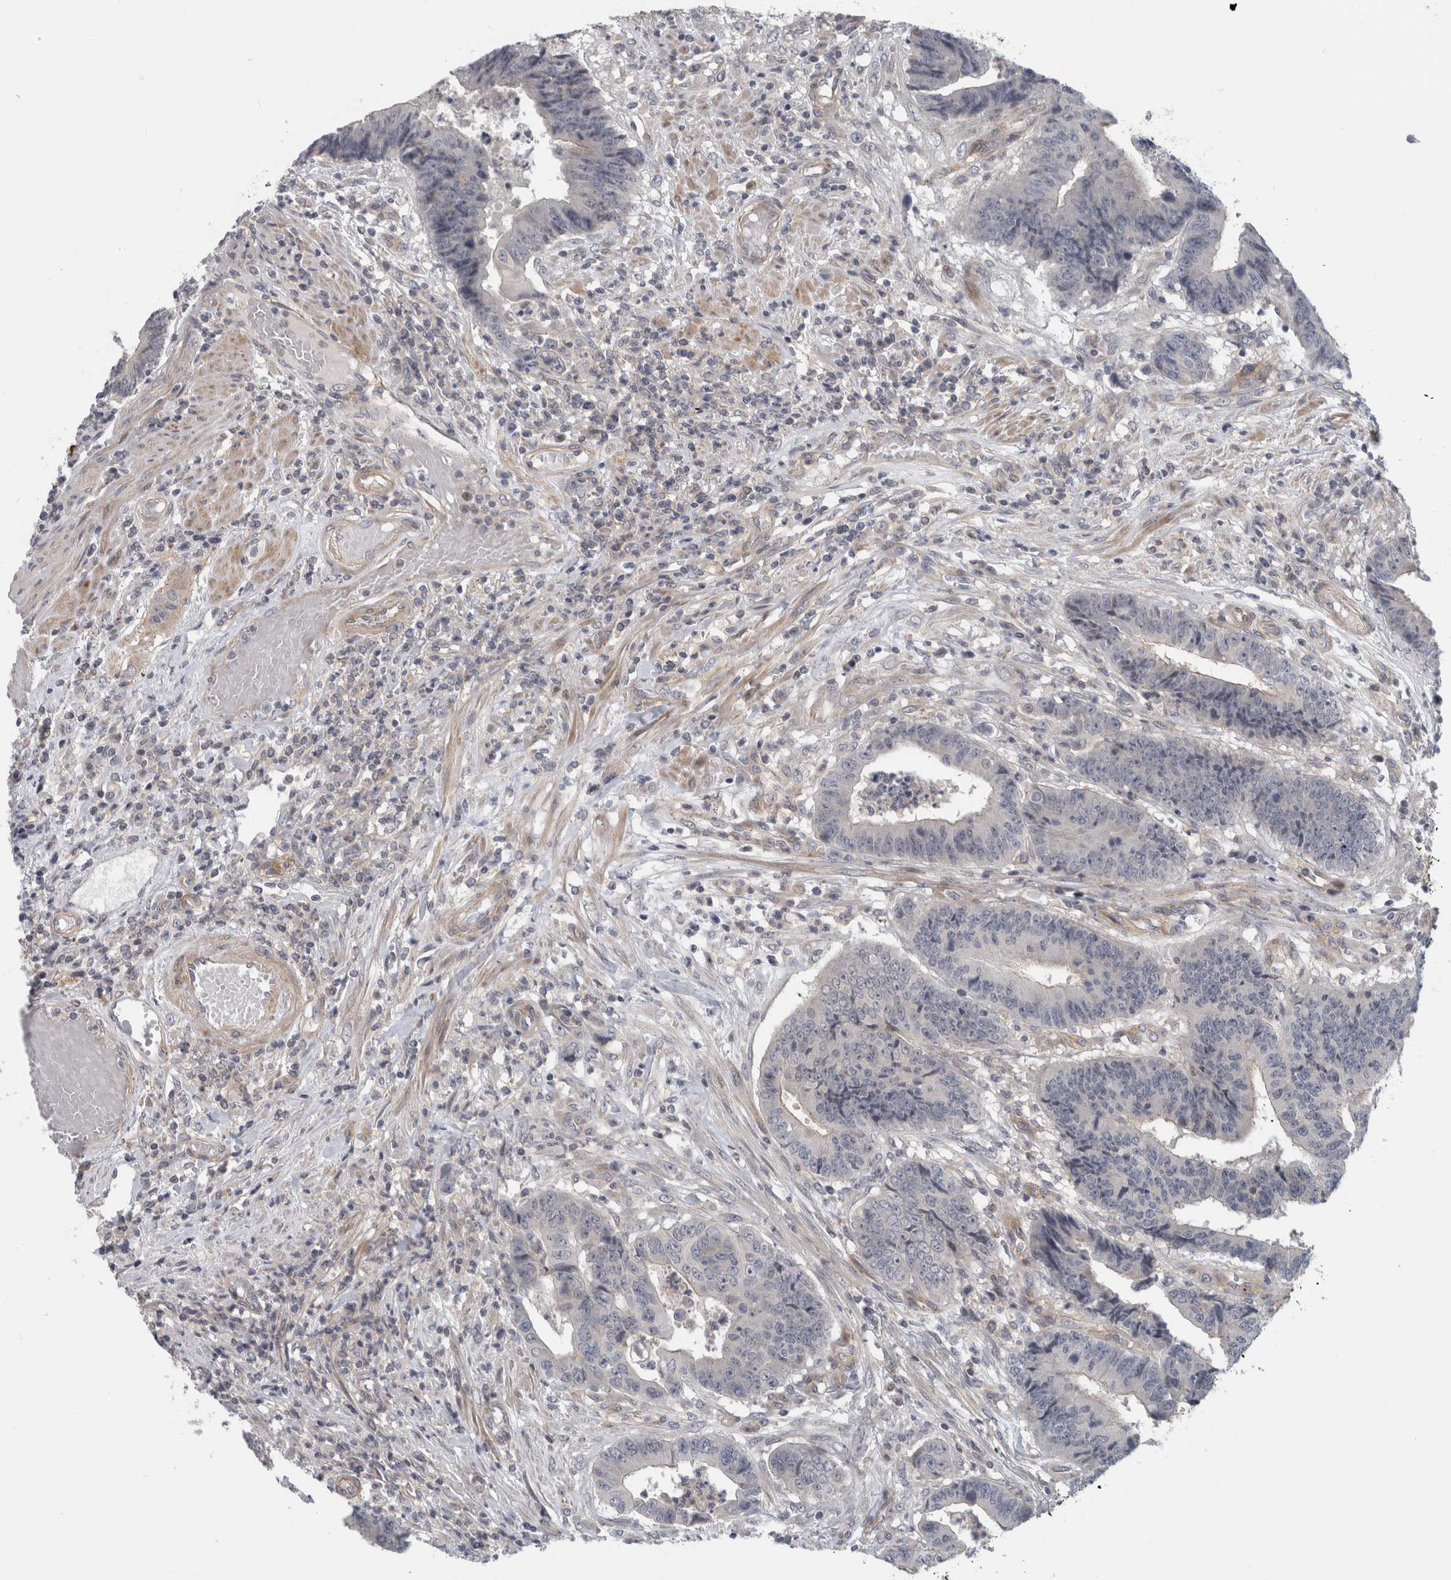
{"staining": {"intensity": "negative", "quantity": "none", "location": "none"}, "tissue": "colorectal cancer", "cell_type": "Tumor cells", "image_type": "cancer", "snomed": [{"axis": "morphology", "description": "Adenocarcinoma, NOS"}, {"axis": "topography", "description": "Rectum"}], "caption": "This is an immunohistochemistry (IHC) histopathology image of colorectal cancer. There is no staining in tumor cells.", "gene": "ZNF804B", "patient": {"sex": "male", "age": 84}}